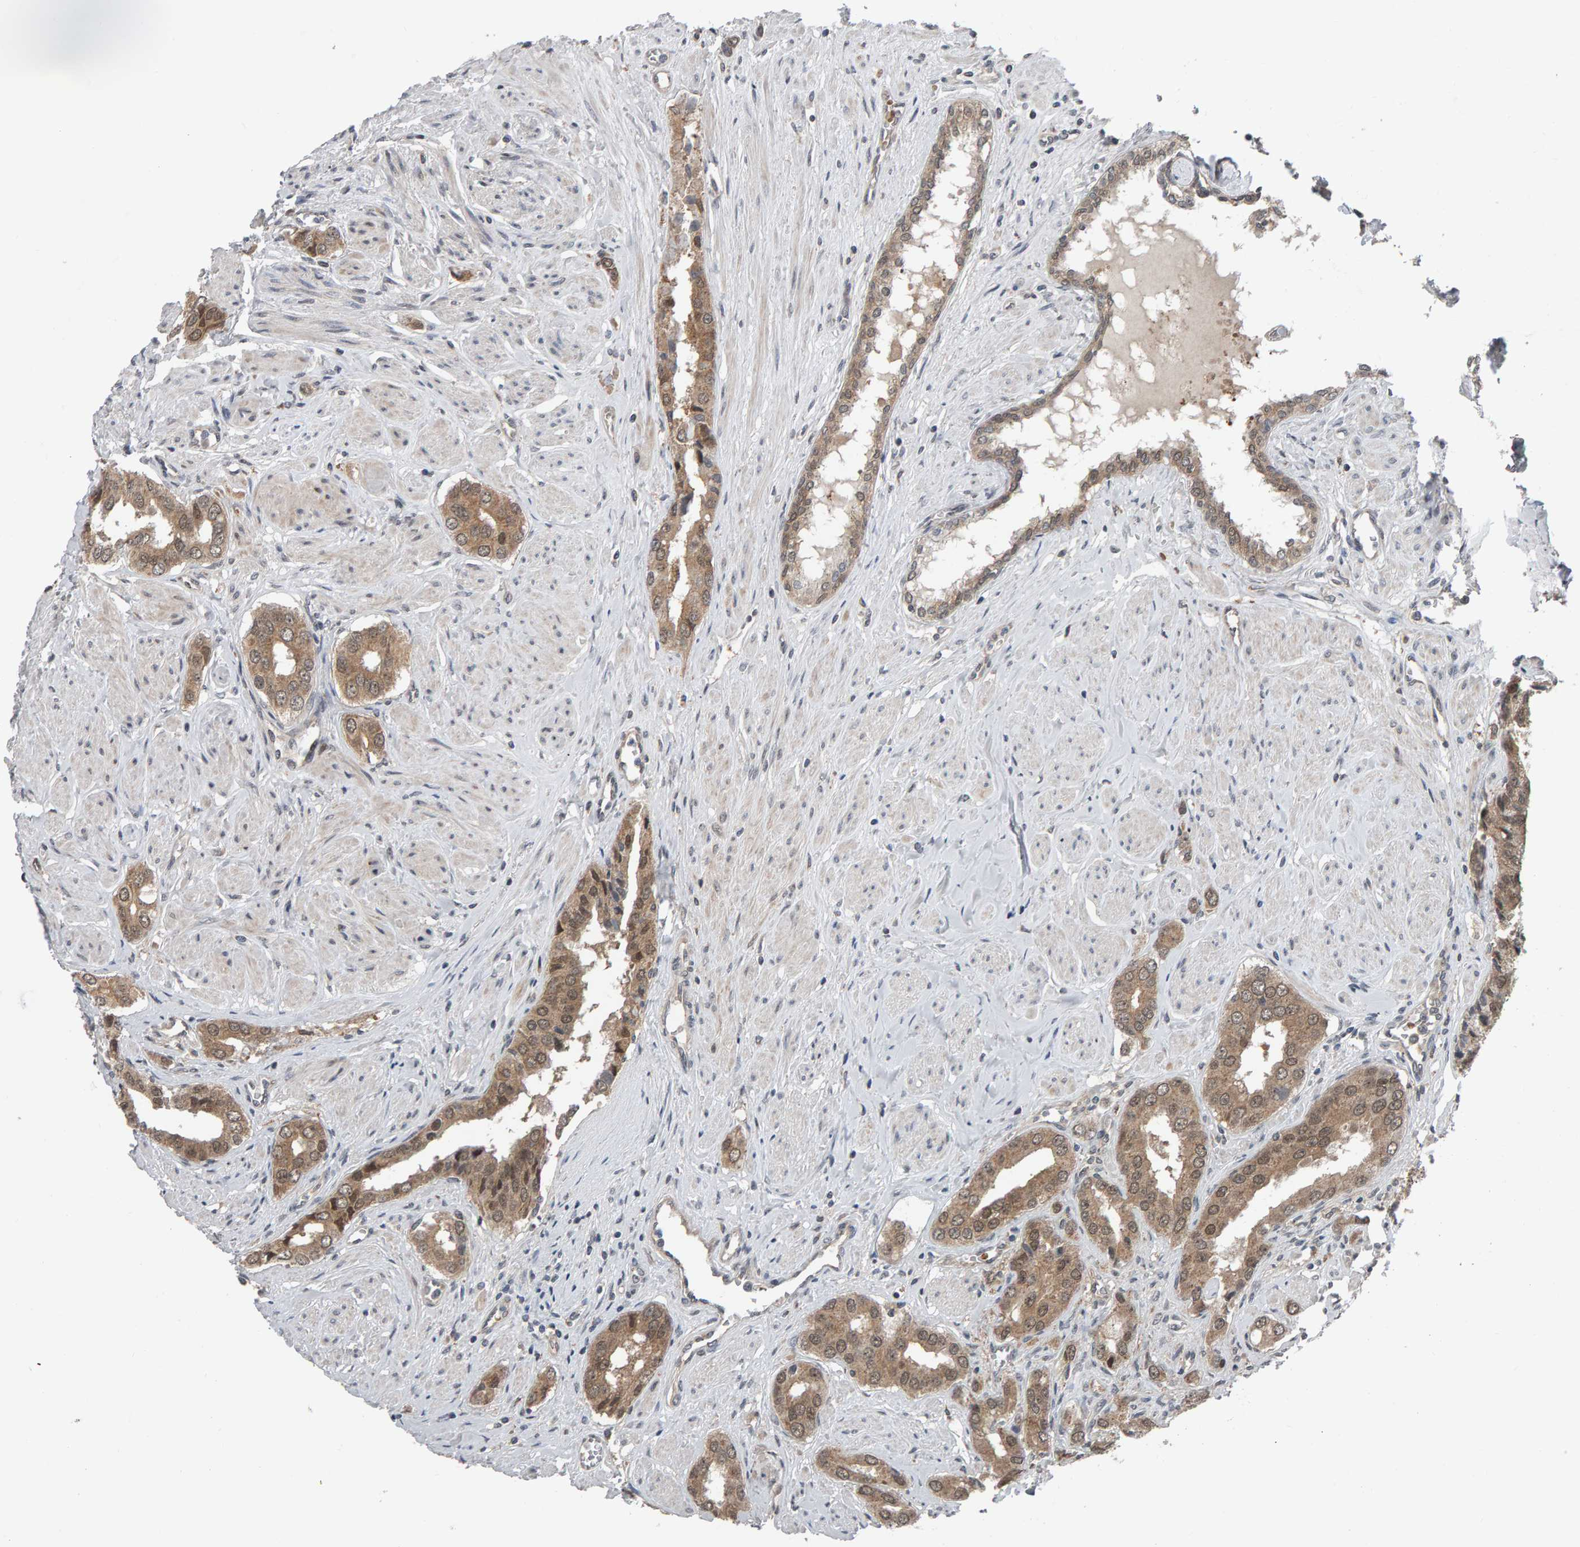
{"staining": {"intensity": "weak", "quantity": ">75%", "location": "cytoplasmic/membranous,nuclear"}, "tissue": "prostate cancer", "cell_type": "Tumor cells", "image_type": "cancer", "snomed": [{"axis": "morphology", "description": "Adenocarcinoma, High grade"}, {"axis": "topography", "description": "Prostate"}], "caption": "Immunohistochemistry (IHC) (DAB) staining of human prostate cancer demonstrates weak cytoplasmic/membranous and nuclear protein expression in approximately >75% of tumor cells.", "gene": "COASY", "patient": {"sex": "male", "age": 52}}